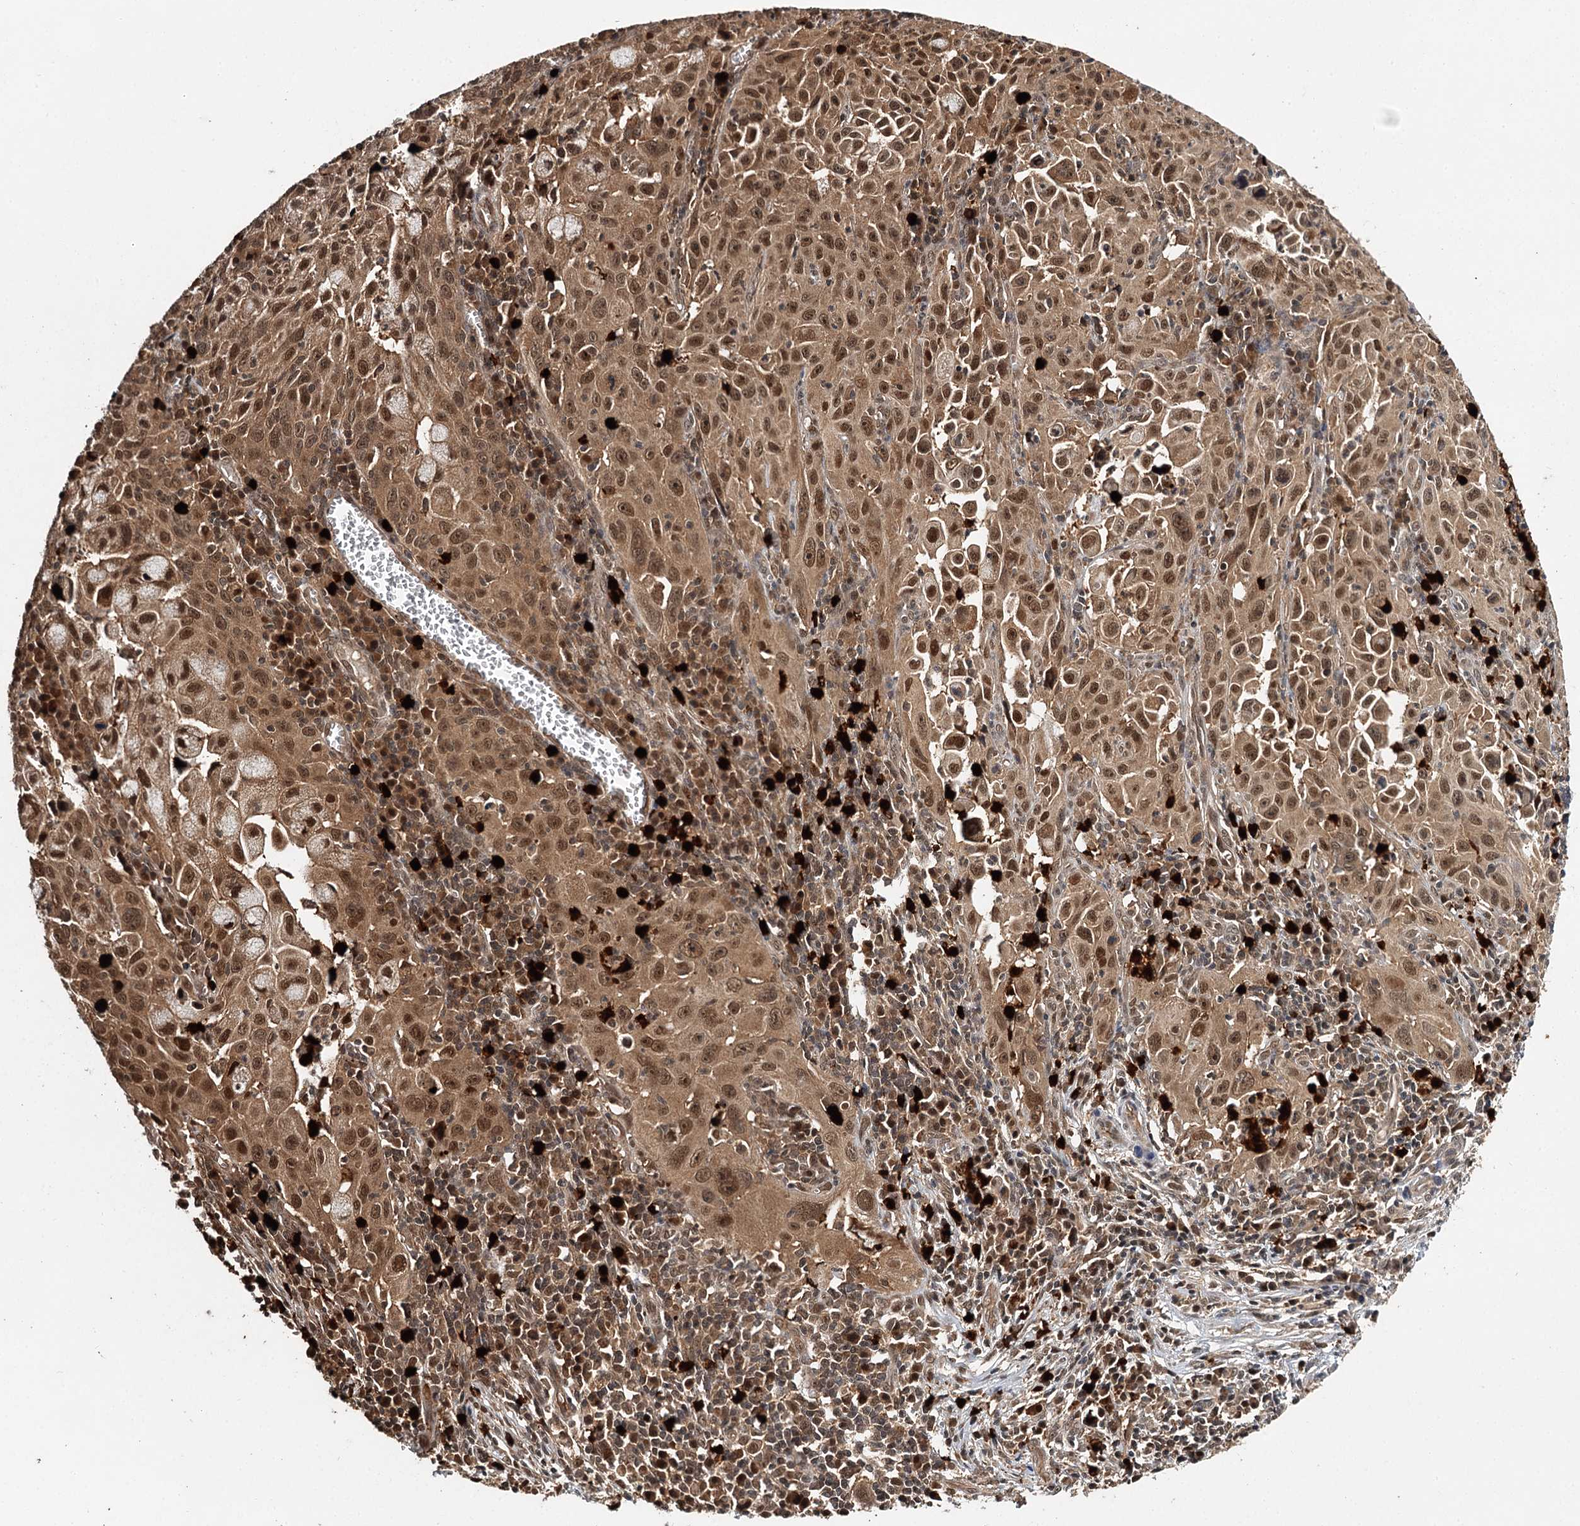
{"staining": {"intensity": "moderate", "quantity": ">75%", "location": "cytoplasmic/membranous,nuclear"}, "tissue": "cervical cancer", "cell_type": "Tumor cells", "image_type": "cancer", "snomed": [{"axis": "morphology", "description": "Squamous cell carcinoma, NOS"}, {"axis": "topography", "description": "Cervix"}], "caption": "This image demonstrates cervical squamous cell carcinoma stained with immunohistochemistry to label a protein in brown. The cytoplasmic/membranous and nuclear of tumor cells show moderate positivity for the protein. Nuclei are counter-stained blue.", "gene": "N6AMT1", "patient": {"sex": "female", "age": 42}}